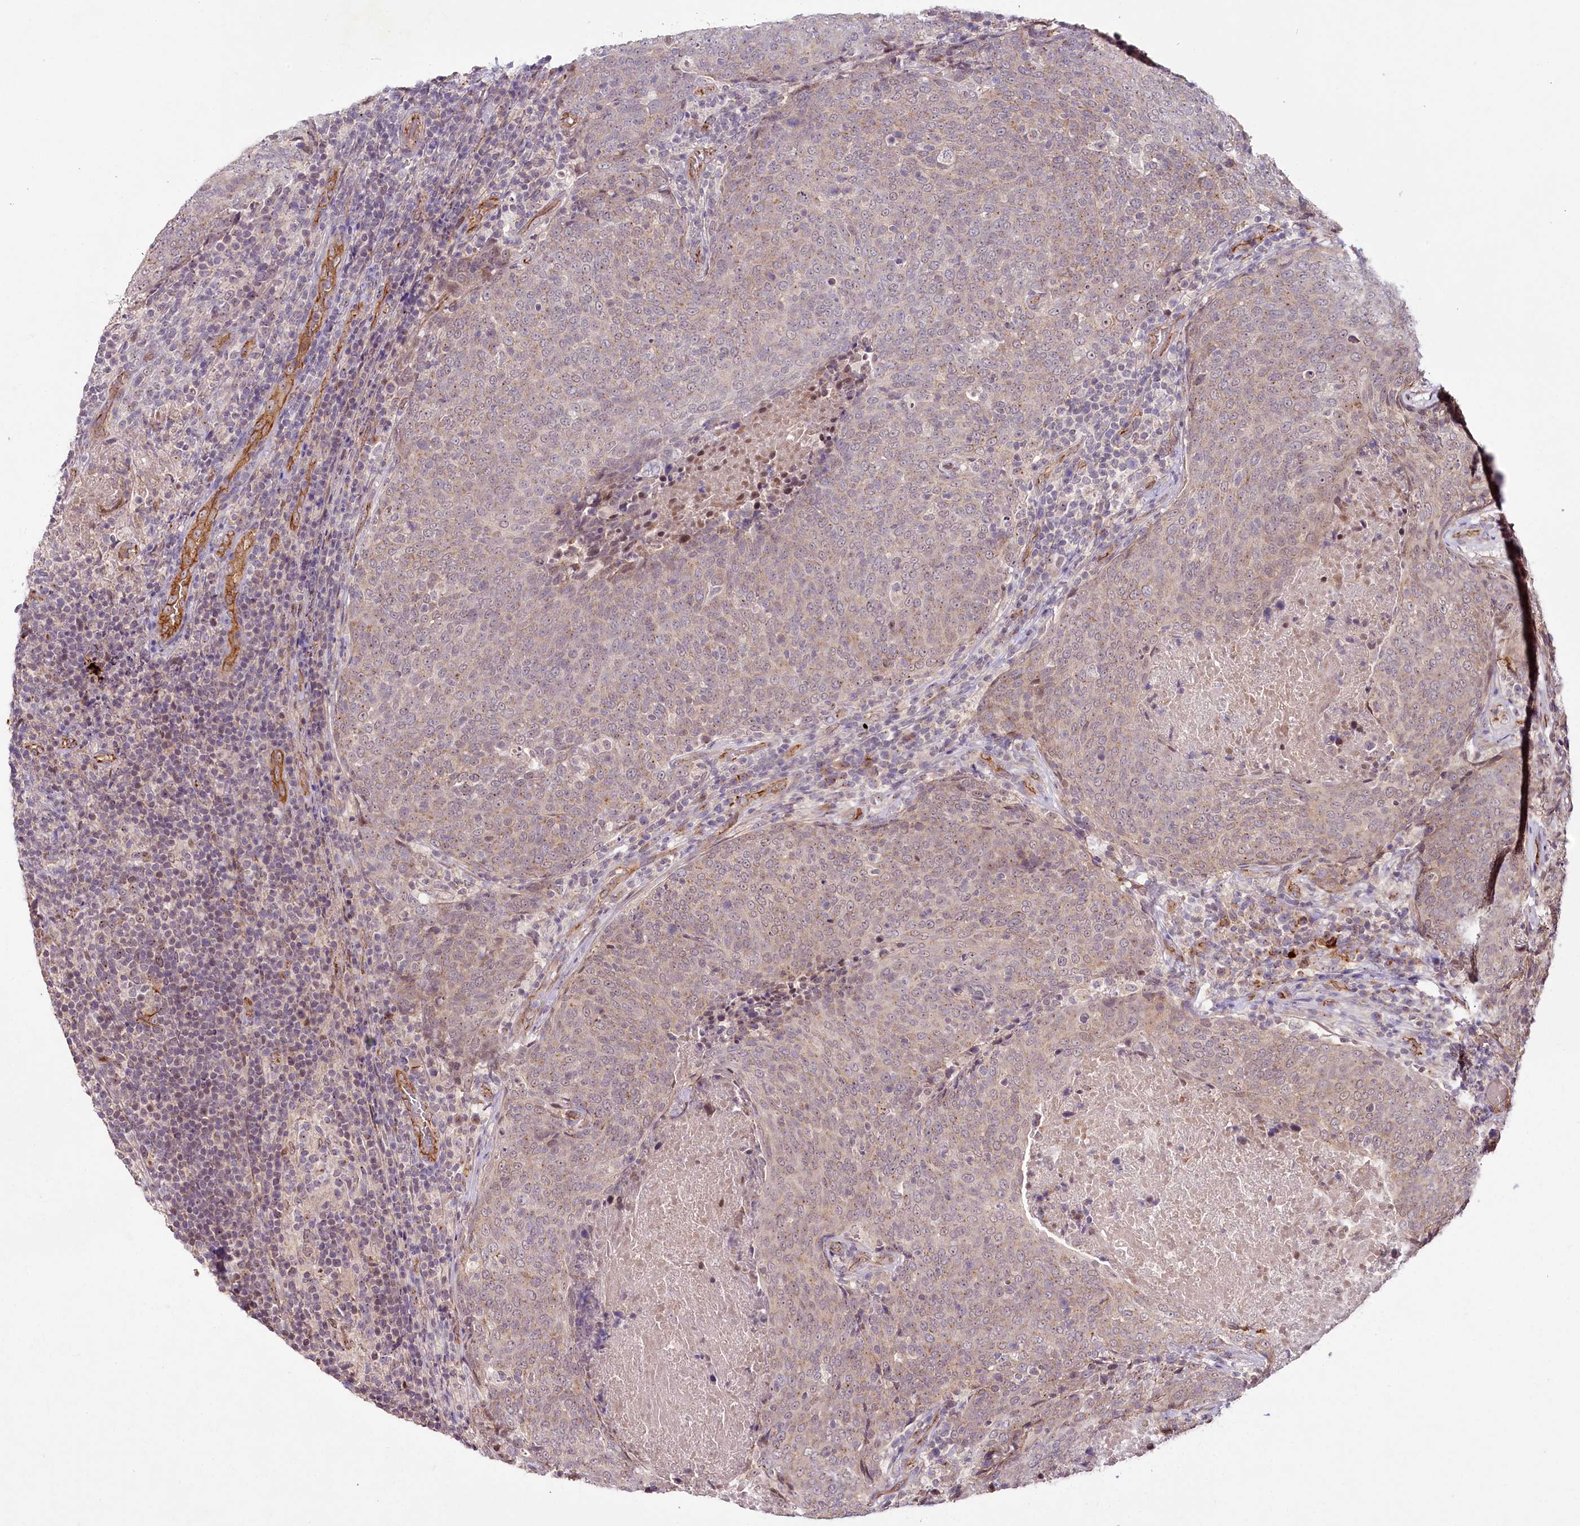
{"staining": {"intensity": "weak", "quantity": "25%-75%", "location": "nuclear"}, "tissue": "head and neck cancer", "cell_type": "Tumor cells", "image_type": "cancer", "snomed": [{"axis": "morphology", "description": "Squamous cell carcinoma, NOS"}, {"axis": "morphology", "description": "Squamous cell carcinoma, metastatic, NOS"}, {"axis": "topography", "description": "Lymph node"}, {"axis": "topography", "description": "Head-Neck"}], "caption": "Protein staining by immunohistochemistry (IHC) exhibits weak nuclear positivity in about 25%-75% of tumor cells in head and neck cancer (metastatic squamous cell carcinoma).", "gene": "ALKBH8", "patient": {"sex": "male", "age": 62}}